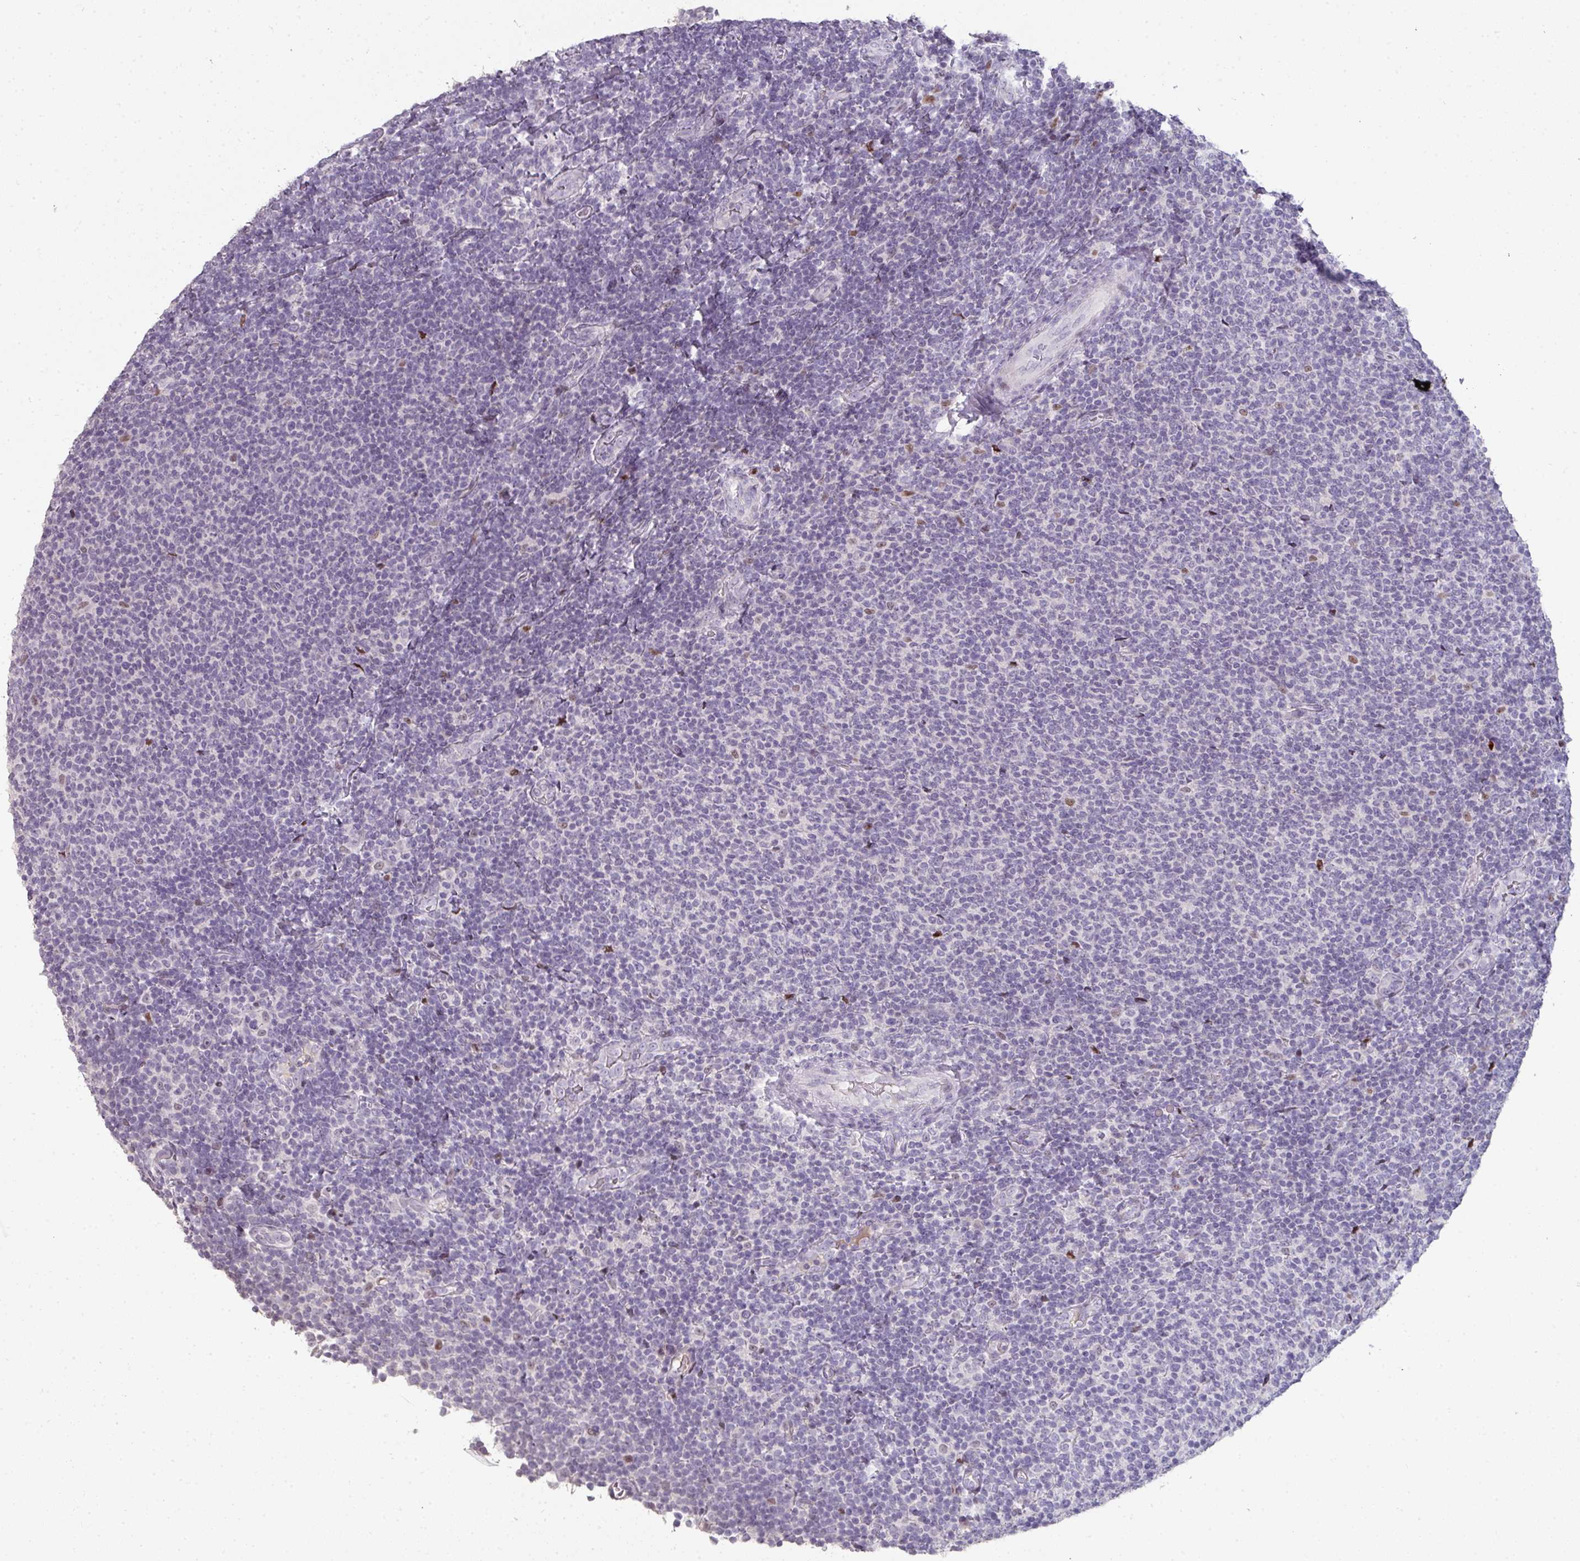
{"staining": {"intensity": "negative", "quantity": "none", "location": "none"}, "tissue": "lymphoma", "cell_type": "Tumor cells", "image_type": "cancer", "snomed": [{"axis": "morphology", "description": "Malignant lymphoma, non-Hodgkin's type, Low grade"}, {"axis": "topography", "description": "Lymph node"}], "caption": "Immunohistochemistry (IHC) micrograph of neoplastic tissue: malignant lymphoma, non-Hodgkin's type (low-grade) stained with DAB exhibits no significant protein staining in tumor cells.", "gene": "GTF2H3", "patient": {"sex": "male", "age": 52}}